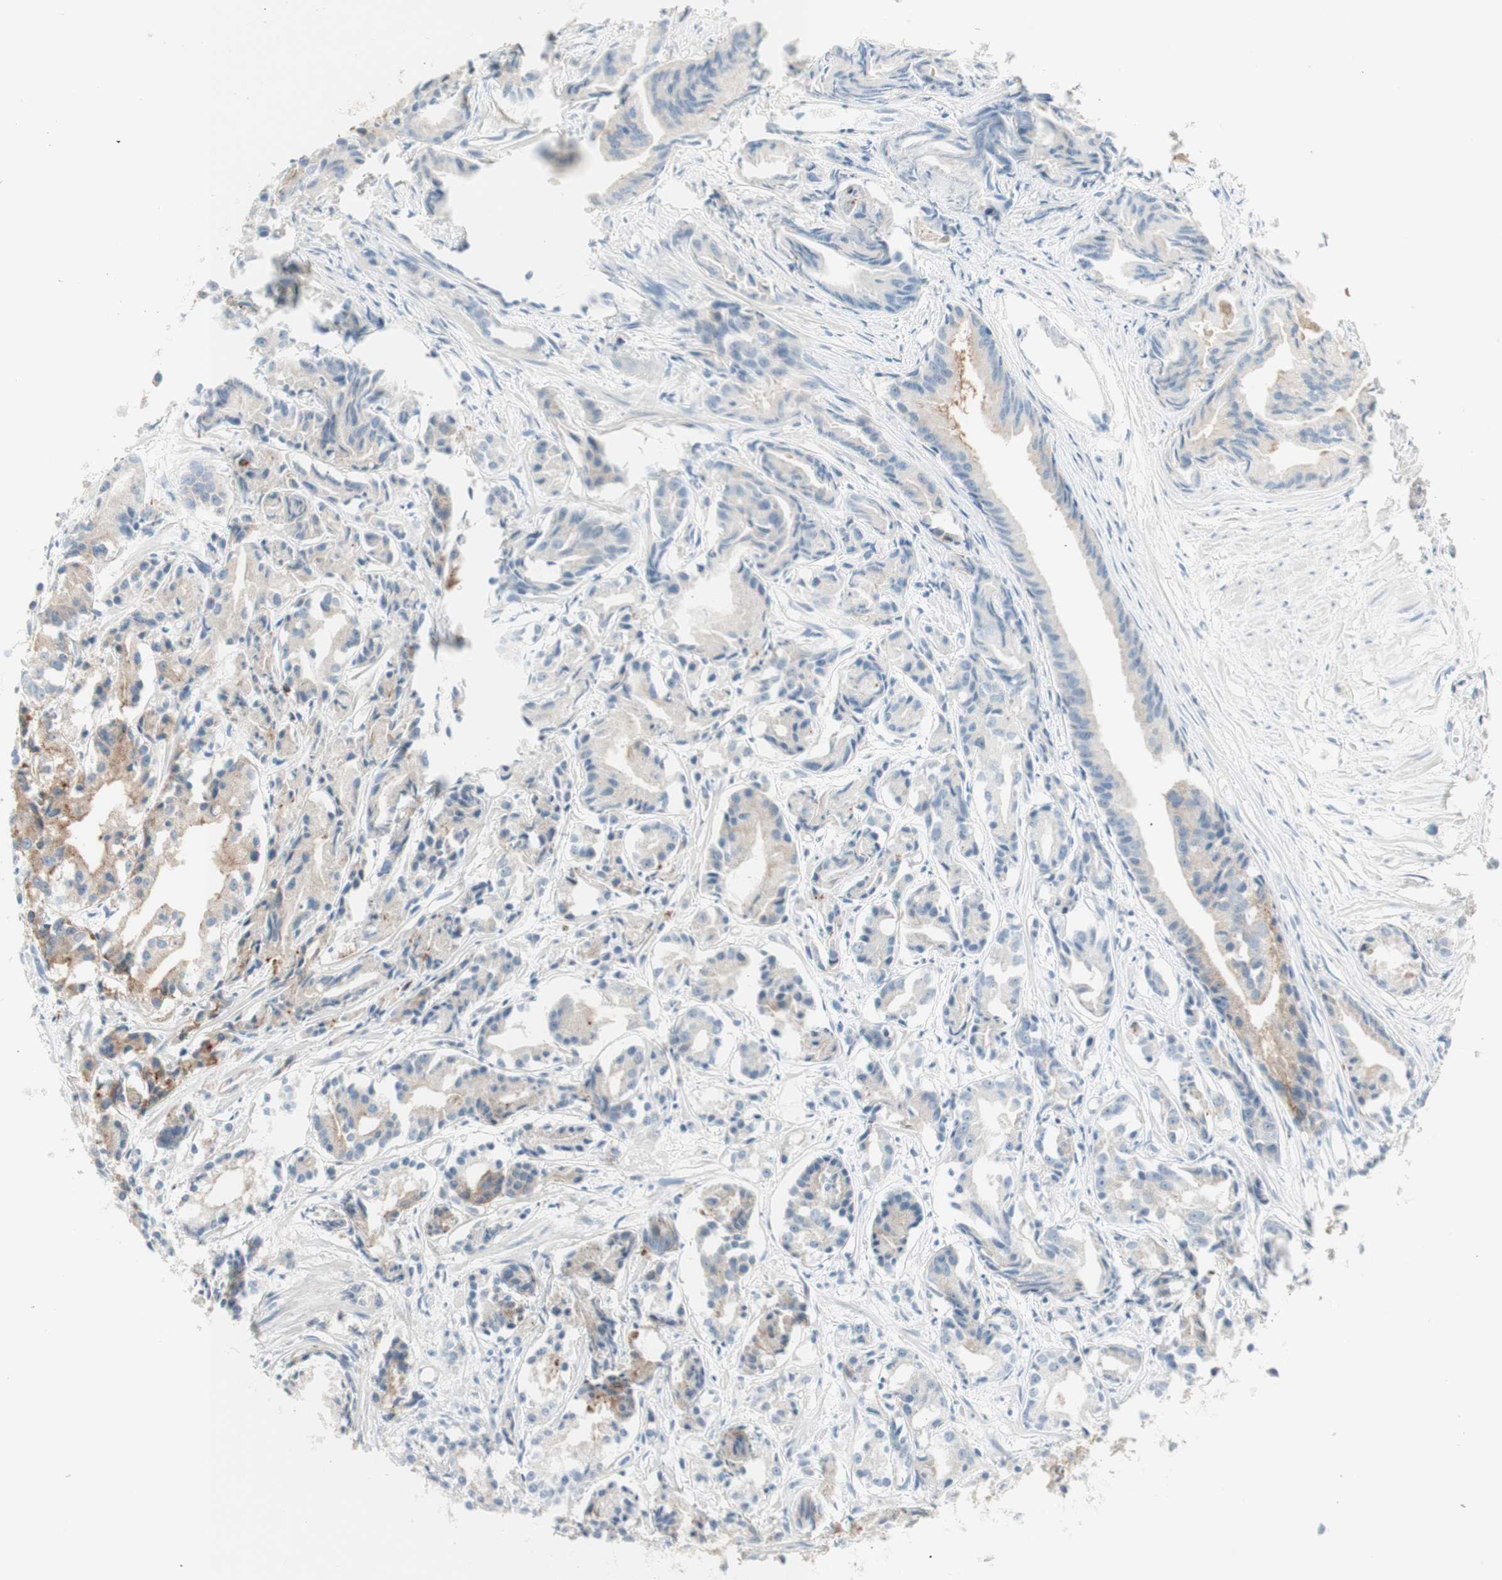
{"staining": {"intensity": "weak", "quantity": "<25%", "location": "cytoplasmic/membranous"}, "tissue": "prostate cancer", "cell_type": "Tumor cells", "image_type": "cancer", "snomed": [{"axis": "morphology", "description": "Adenocarcinoma, Low grade"}, {"axis": "topography", "description": "Prostate"}], "caption": "Tumor cells are negative for protein expression in human adenocarcinoma (low-grade) (prostate).", "gene": "MYO6", "patient": {"sex": "male", "age": 72}}